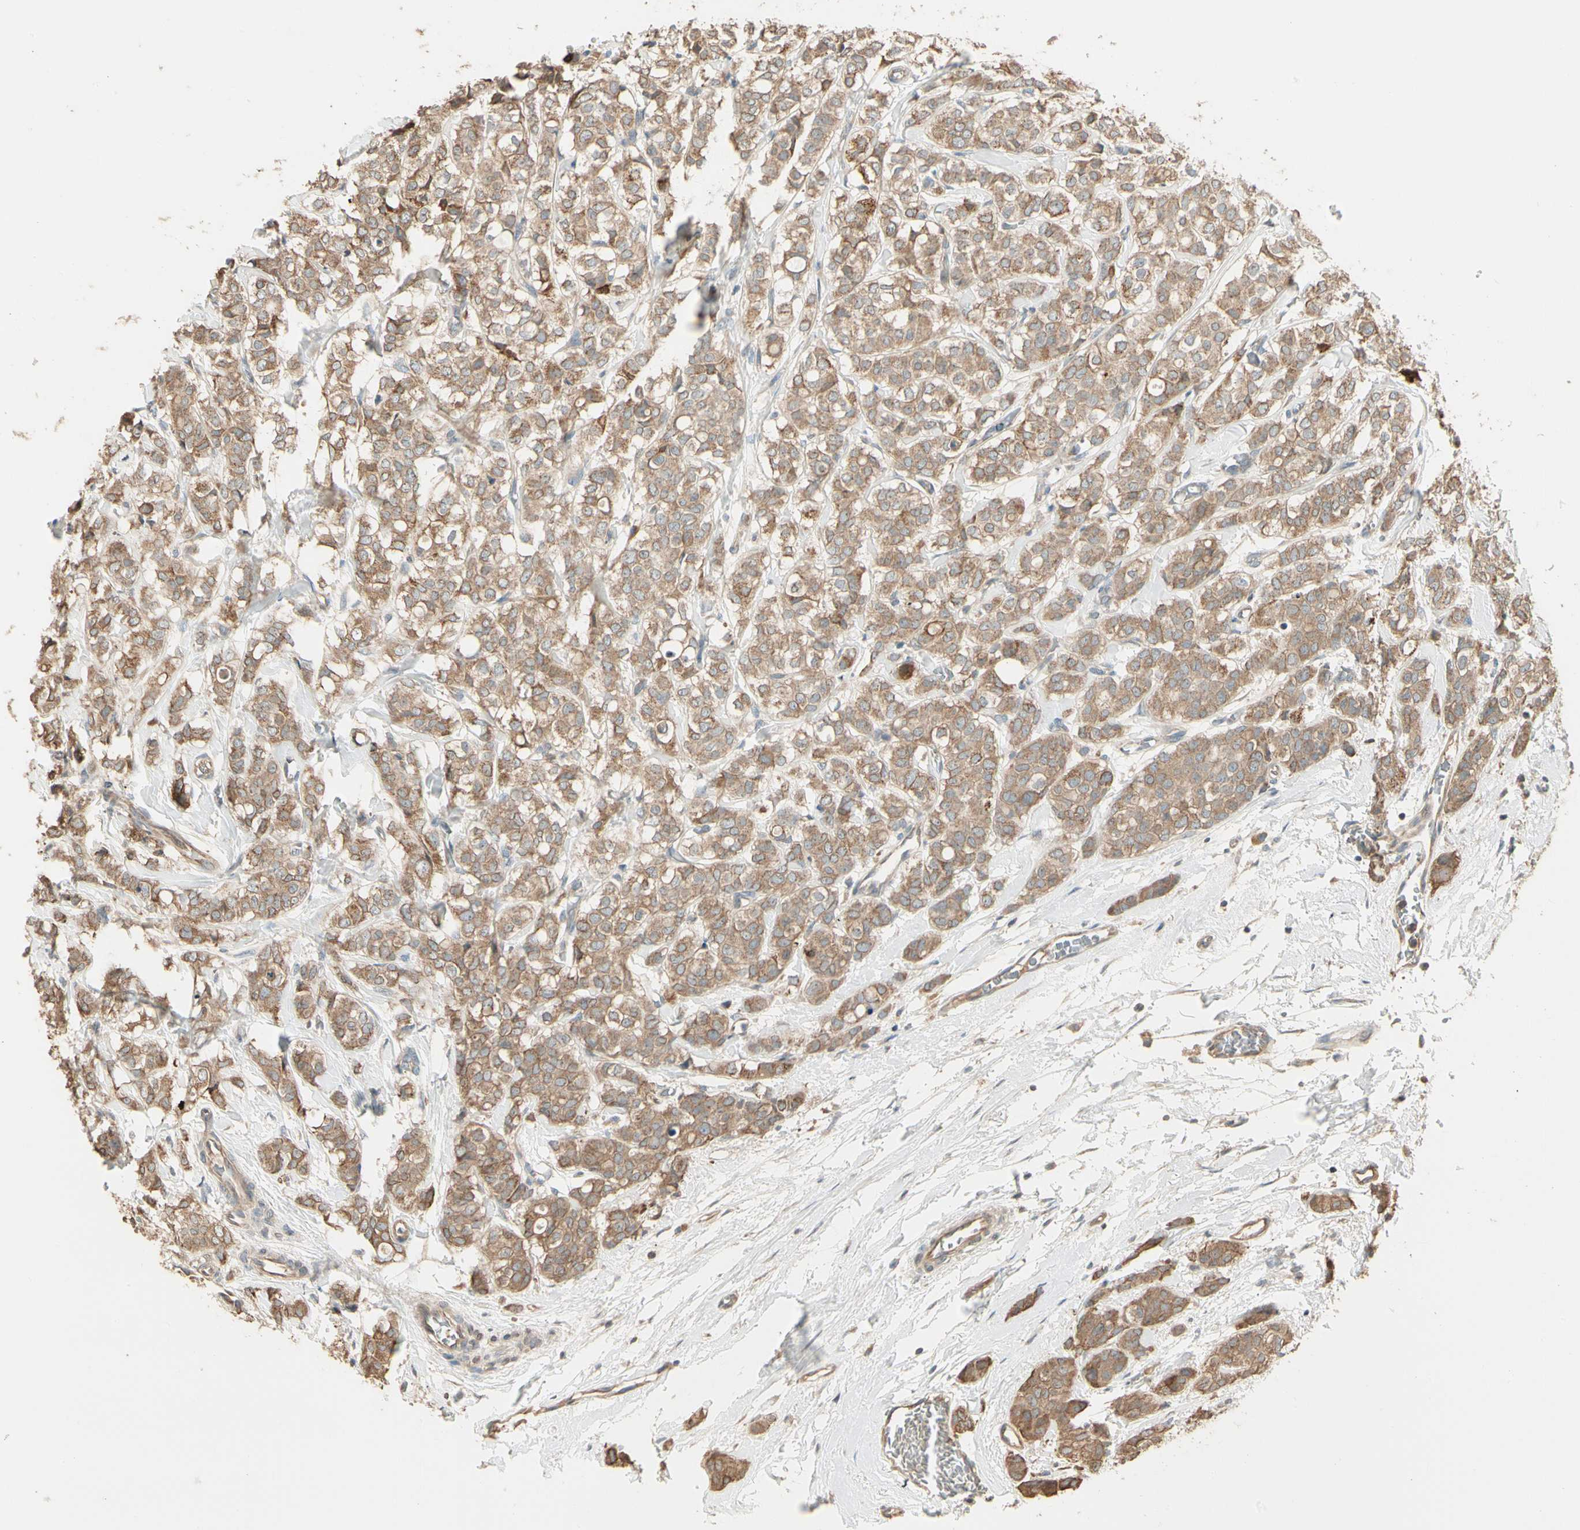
{"staining": {"intensity": "moderate", "quantity": ">75%", "location": "cytoplasmic/membranous"}, "tissue": "breast cancer", "cell_type": "Tumor cells", "image_type": "cancer", "snomed": [{"axis": "morphology", "description": "Lobular carcinoma"}, {"axis": "topography", "description": "Breast"}], "caption": "Human breast lobular carcinoma stained for a protein (brown) displays moderate cytoplasmic/membranous positive positivity in approximately >75% of tumor cells.", "gene": "TNFRSF21", "patient": {"sex": "female", "age": 60}}